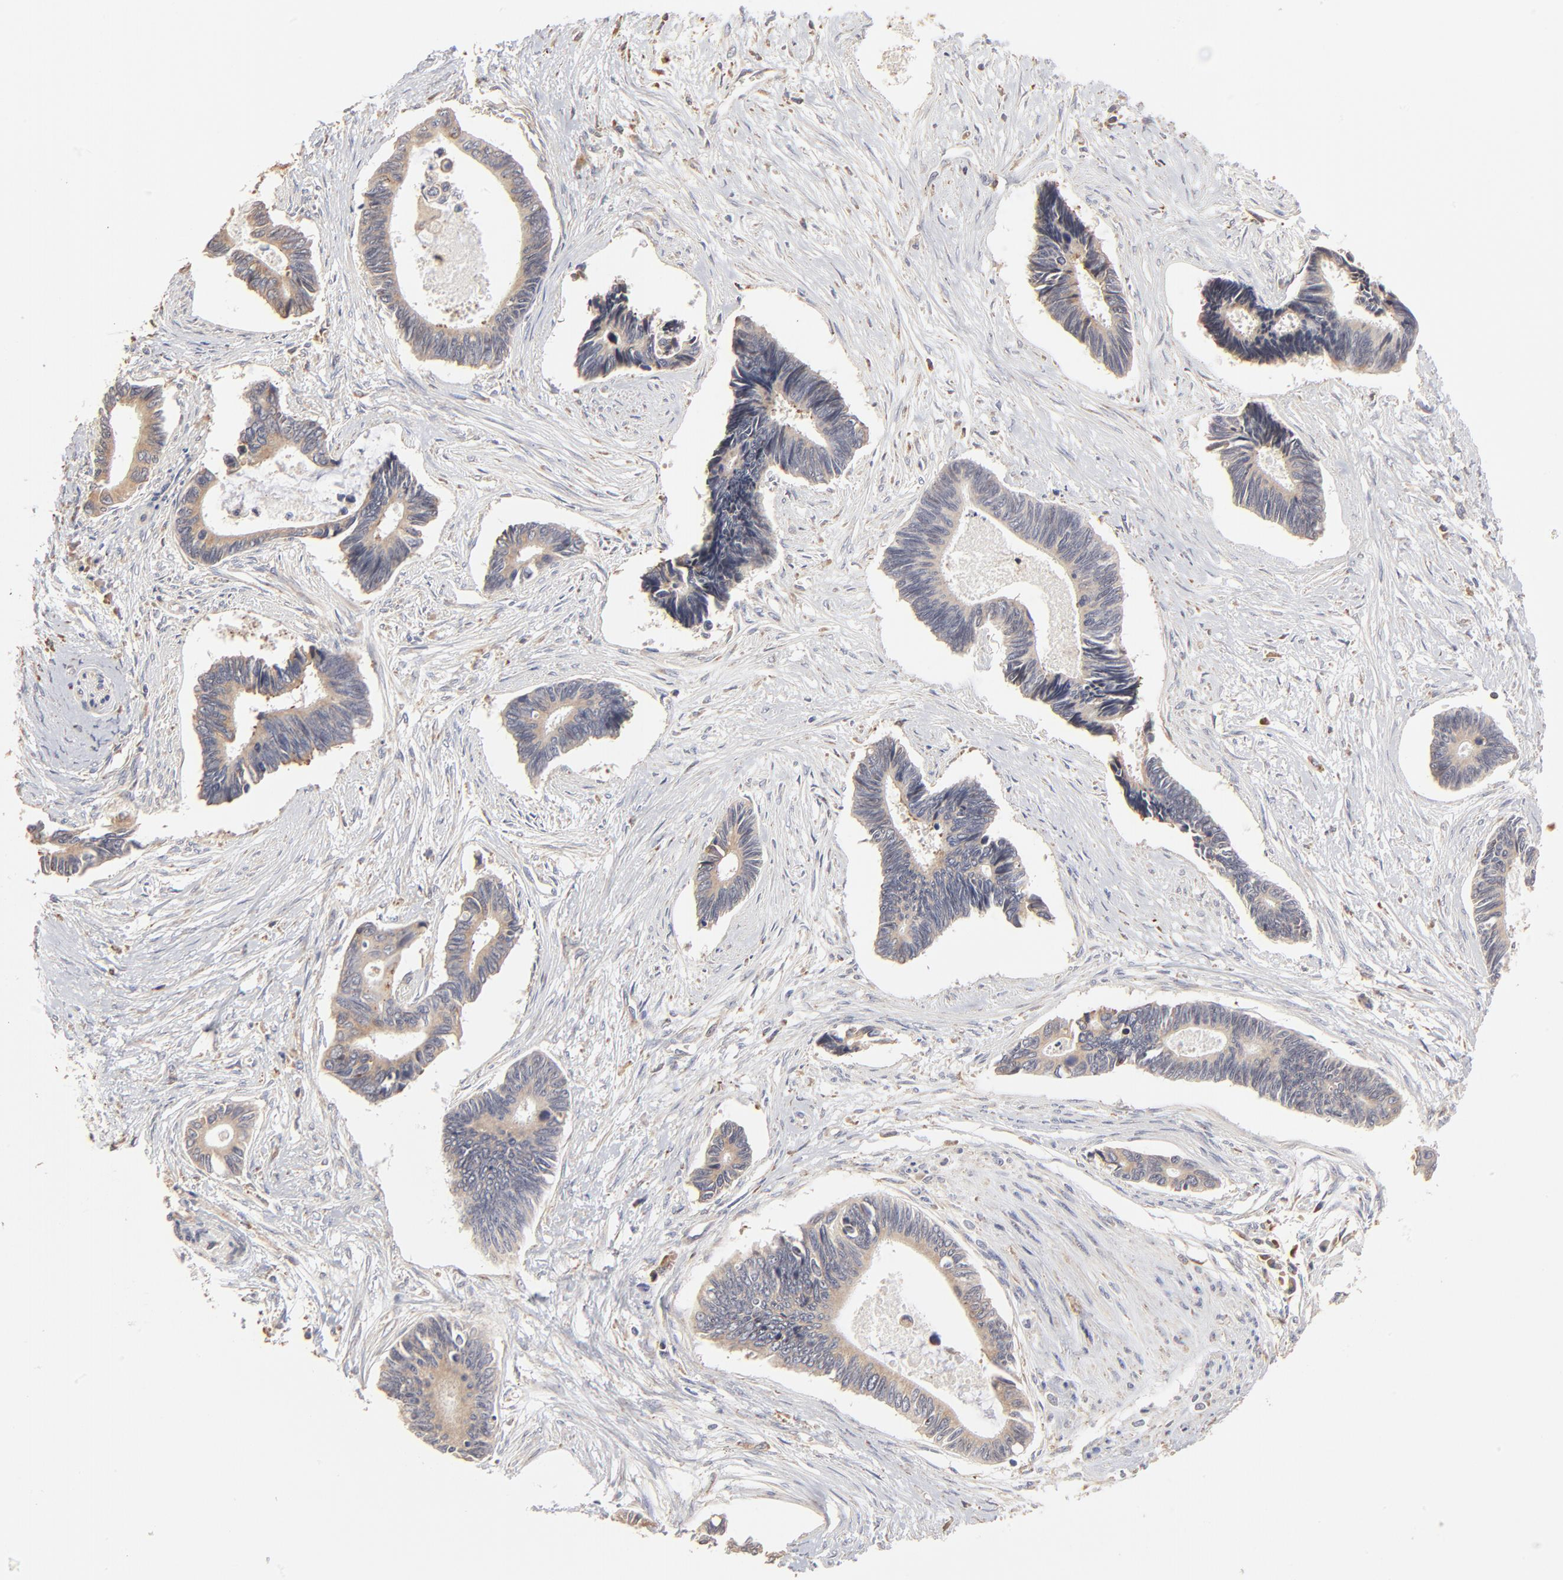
{"staining": {"intensity": "weak", "quantity": "25%-75%", "location": "cytoplasmic/membranous"}, "tissue": "pancreatic cancer", "cell_type": "Tumor cells", "image_type": "cancer", "snomed": [{"axis": "morphology", "description": "Adenocarcinoma, NOS"}, {"axis": "topography", "description": "Pancreas"}], "caption": "Protein positivity by IHC displays weak cytoplasmic/membranous positivity in about 25%-75% of tumor cells in adenocarcinoma (pancreatic).", "gene": "RNF213", "patient": {"sex": "female", "age": 70}}